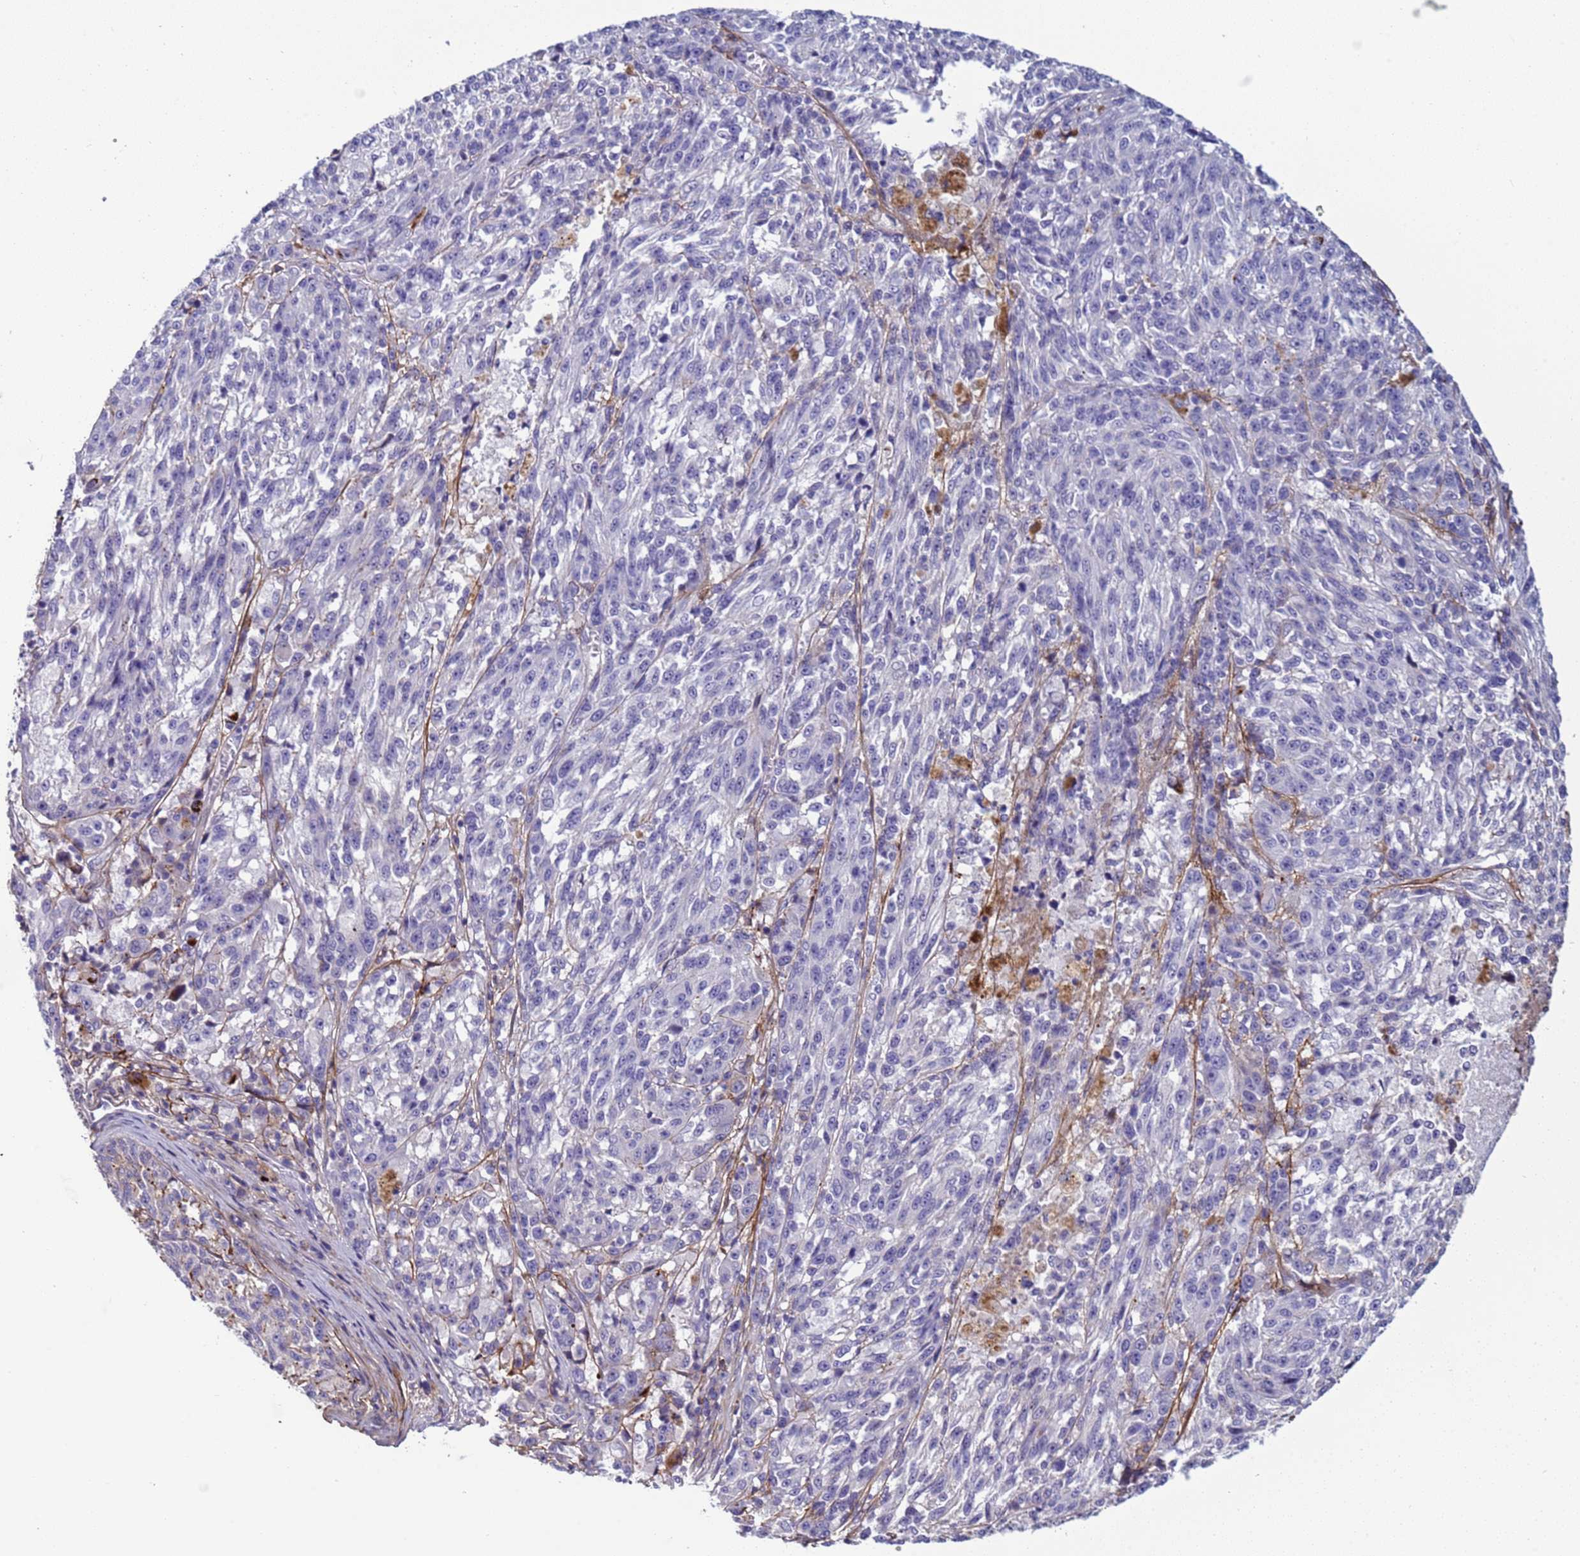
{"staining": {"intensity": "negative", "quantity": "none", "location": "none"}, "tissue": "melanoma", "cell_type": "Tumor cells", "image_type": "cancer", "snomed": [{"axis": "morphology", "description": "Malignant melanoma, NOS"}, {"axis": "topography", "description": "Skin"}], "caption": "This is an immunohistochemistry image of human melanoma. There is no staining in tumor cells.", "gene": "TRIM51", "patient": {"sex": "male", "age": 53}}